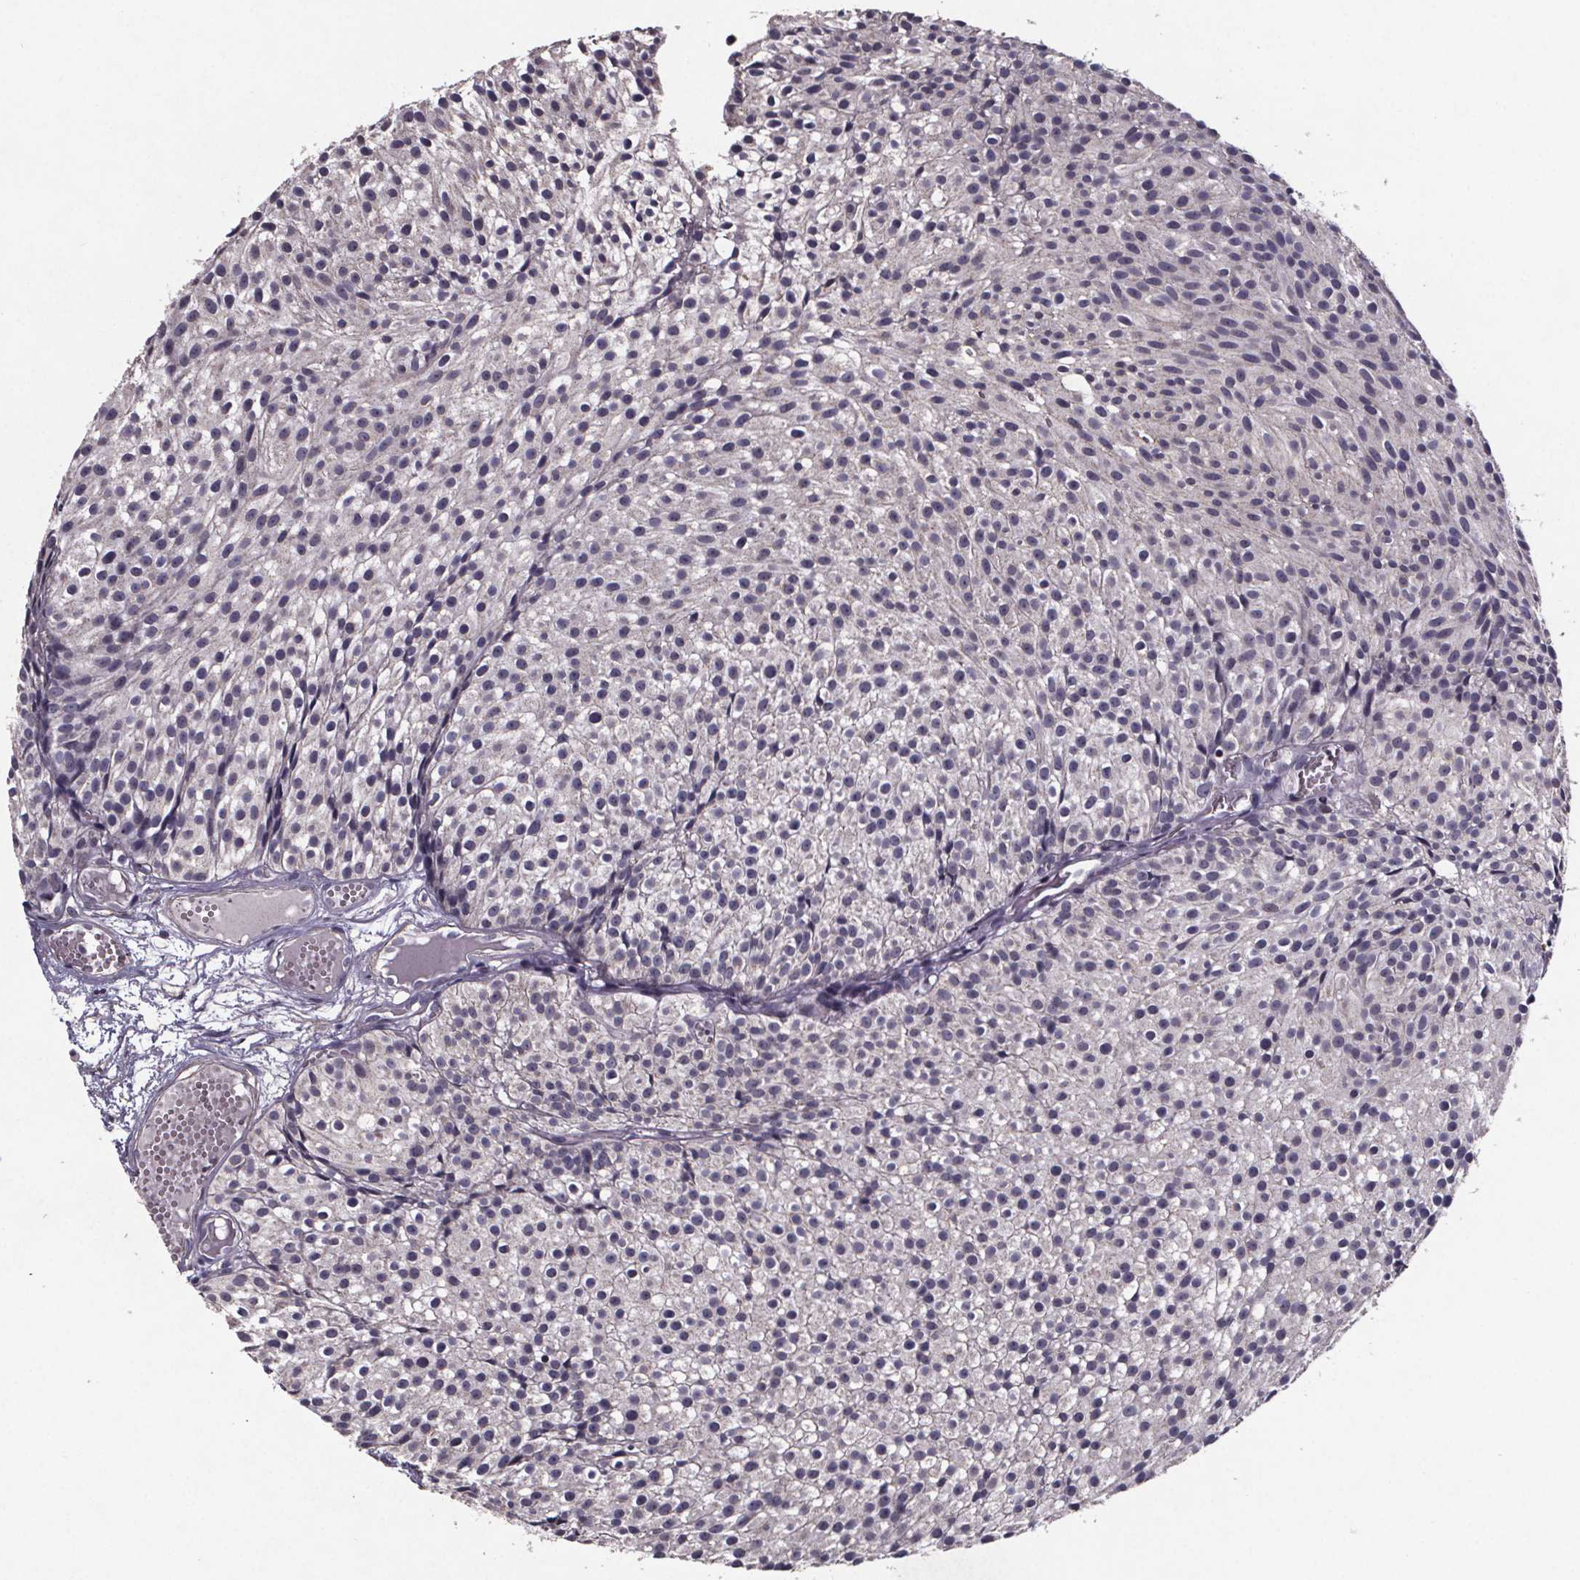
{"staining": {"intensity": "negative", "quantity": "none", "location": "none"}, "tissue": "urothelial cancer", "cell_type": "Tumor cells", "image_type": "cancer", "snomed": [{"axis": "morphology", "description": "Urothelial carcinoma, Low grade"}, {"axis": "topography", "description": "Urinary bladder"}], "caption": "Histopathology image shows no significant protein positivity in tumor cells of urothelial carcinoma (low-grade).", "gene": "PALLD", "patient": {"sex": "male", "age": 63}}